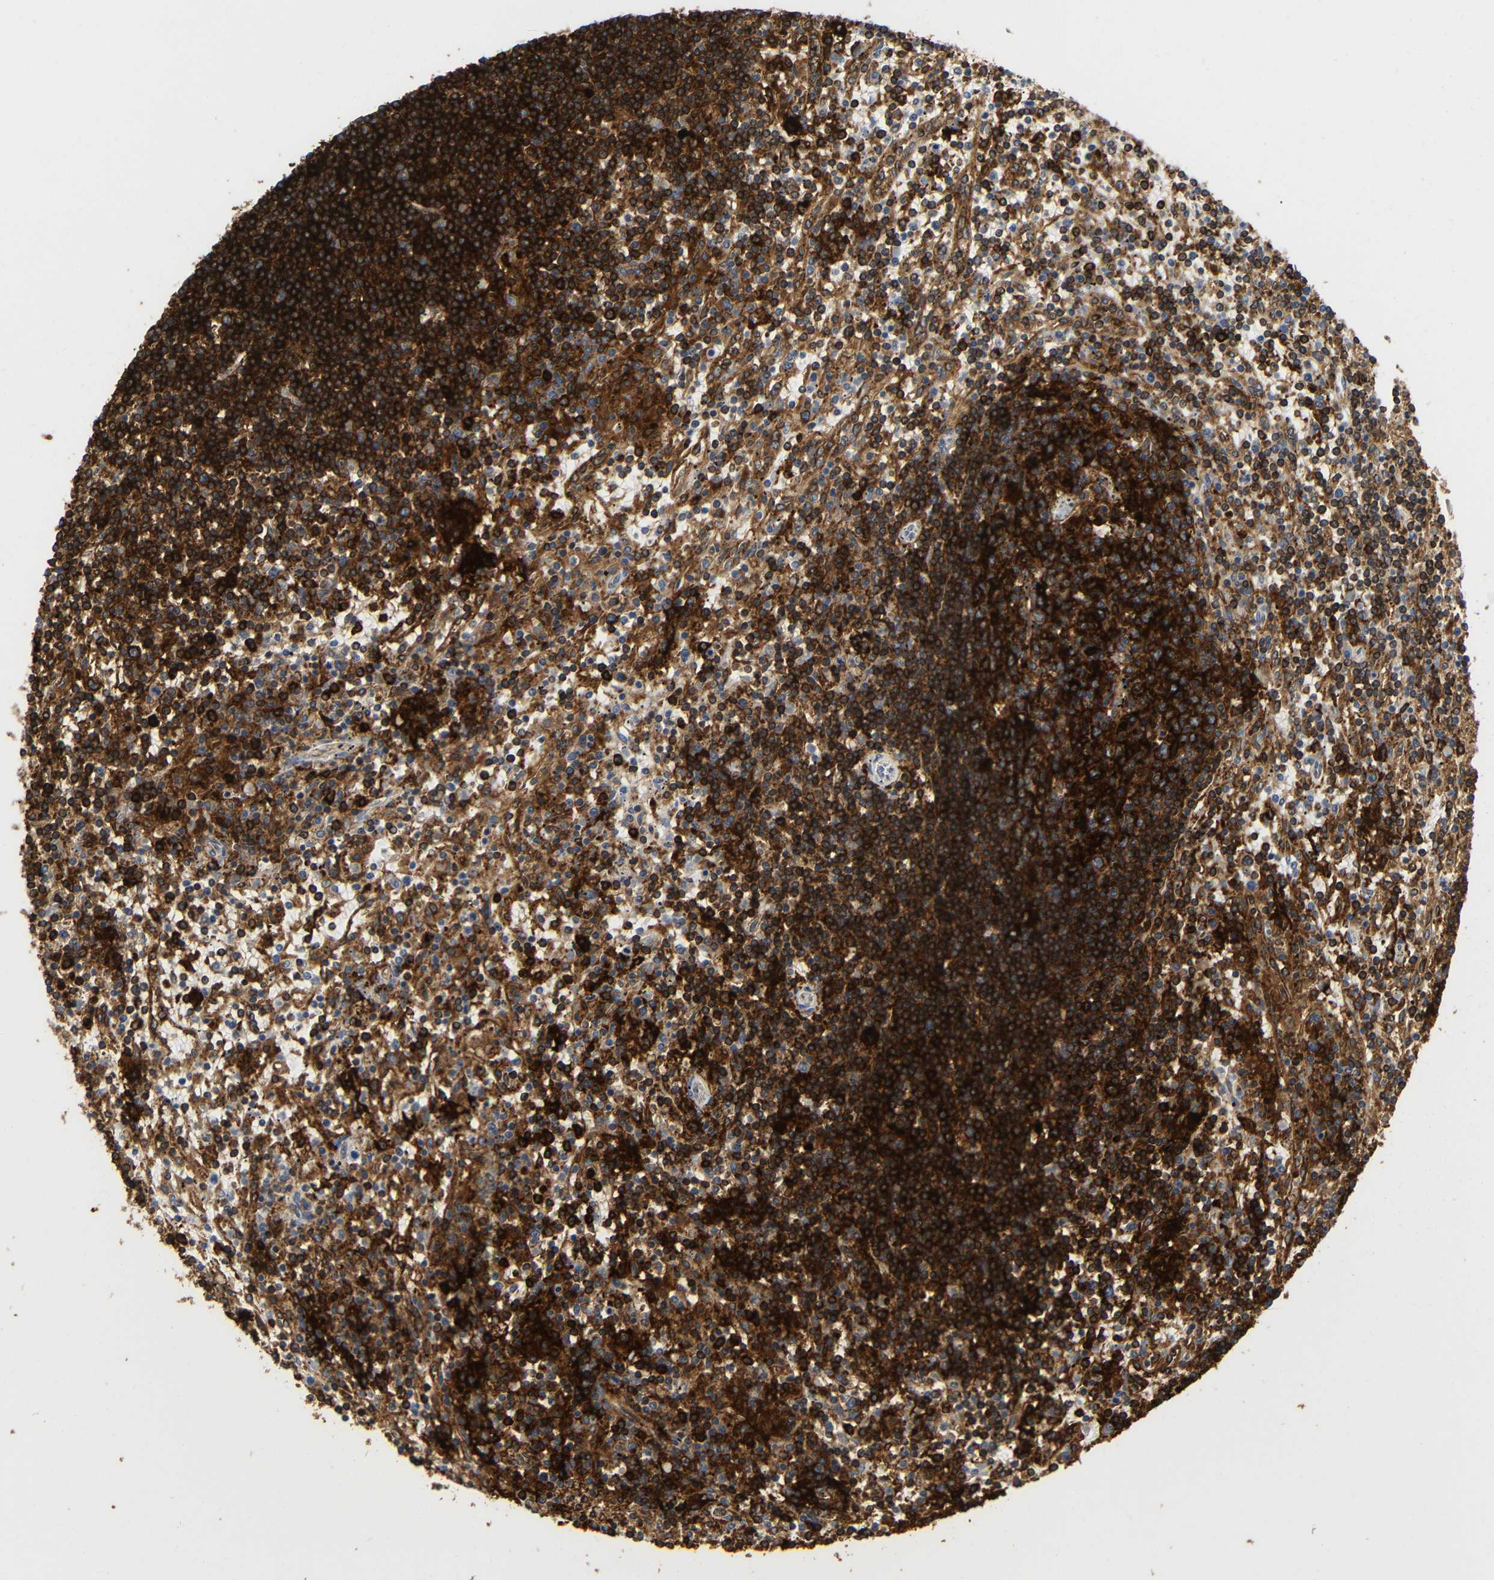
{"staining": {"intensity": "strong", "quantity": ">75%", "location": "cytoplasmic/membranous"}, "tissue": "lymphoma", "cell_type": "Tumor cells", "image_type": "cancer", "snomed": [{"axis": "morphology", "description": "Malignant lymphoma, non-Hodgkin's type, Low grade"}, {"axis": "topography", "description": "Spleen"}], "caption": "A brown stain shows strong cytoplasmic/membranous expression of a protein in human lymphoma tumor cells. The protein is shown in brown color, while the nuclei are stained blue.", "gene": "HLA-DQB1", "patient": {"sex": "male", "age": 76}}